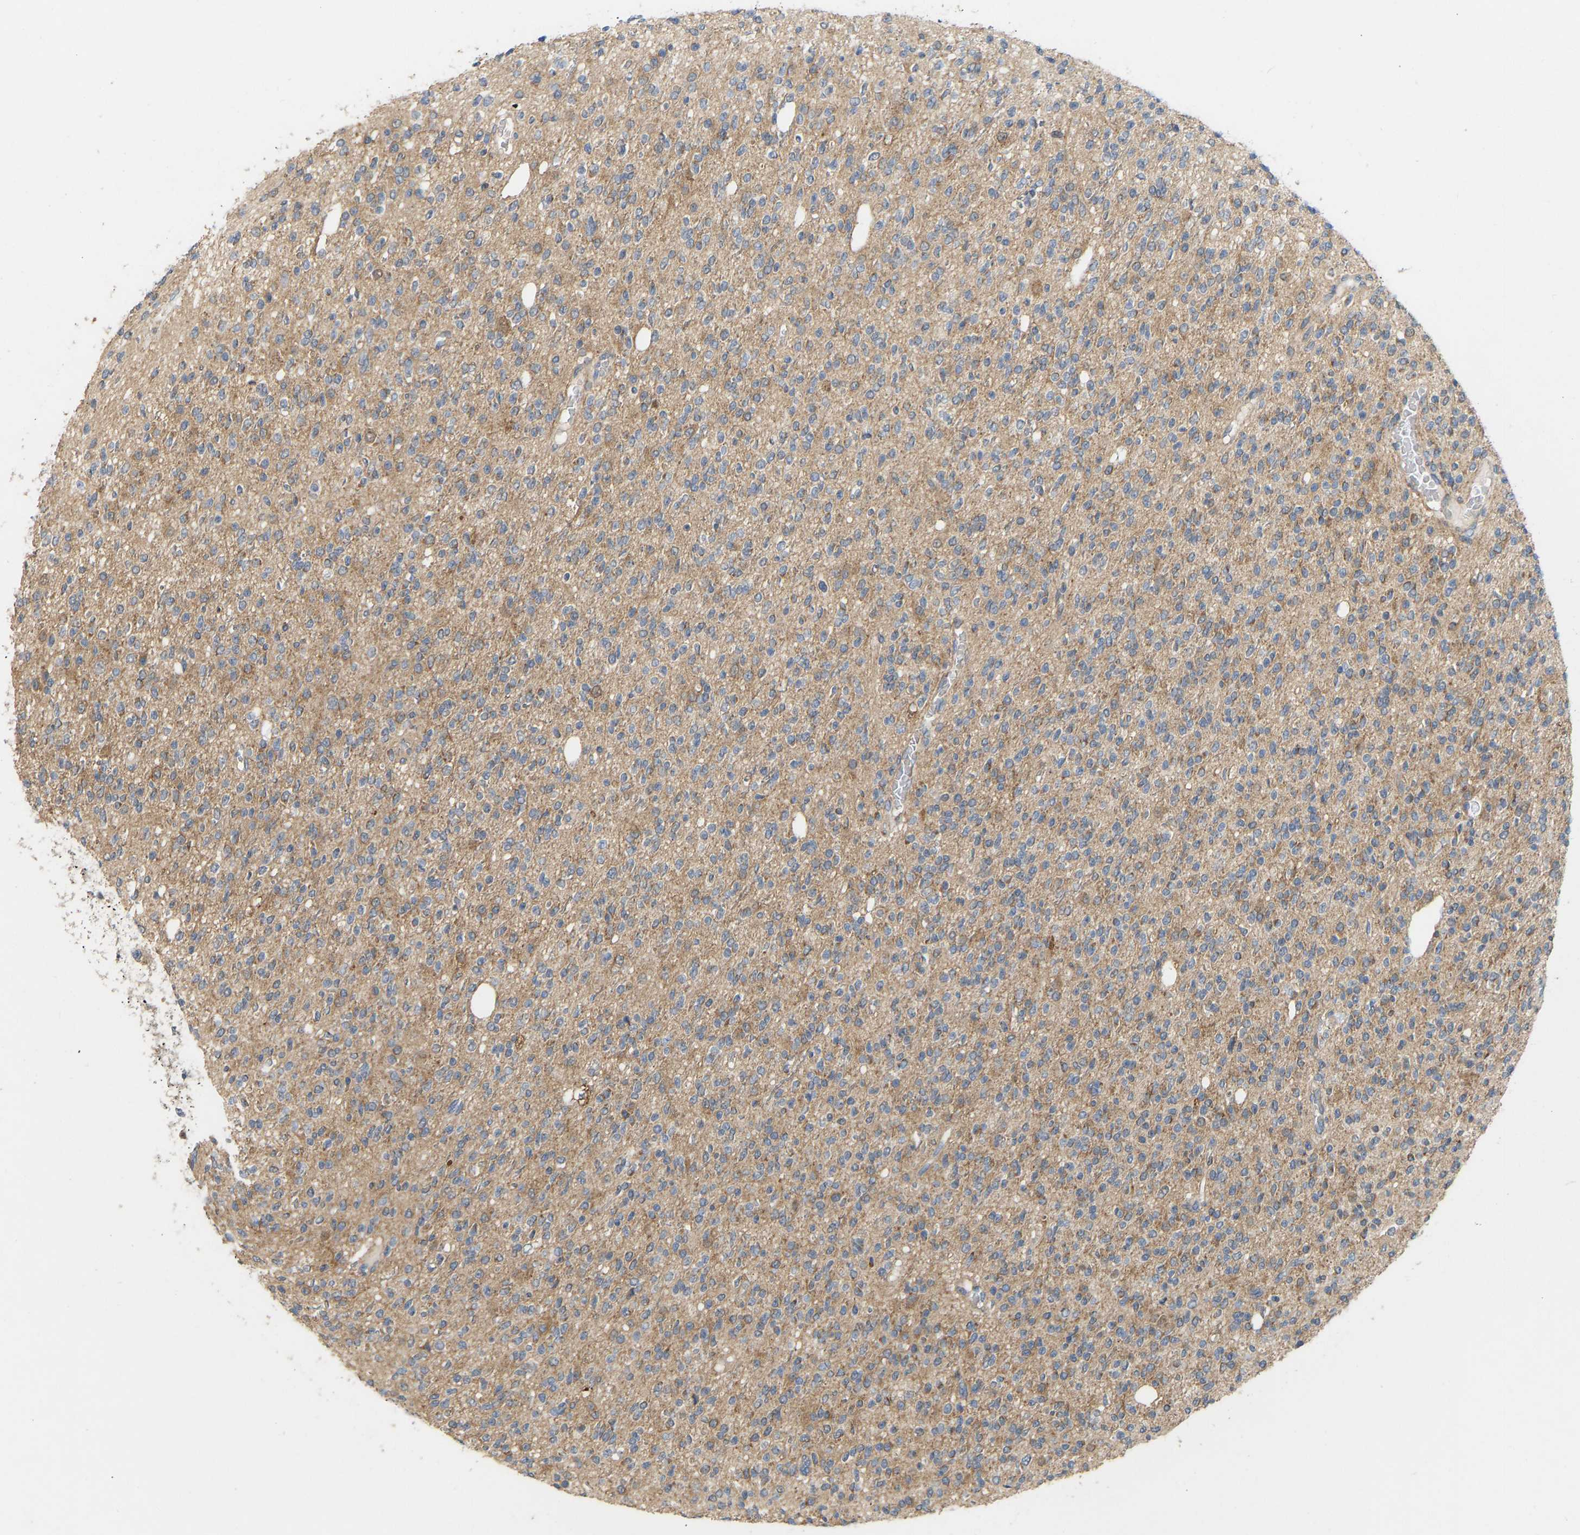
{"staining": {"intensity": "moderate", "quantity": "<25%", "location": "cytoplasmic/membranous"}, "tissue": "glioma", "cell_type": "Tumor cells", "image_type": "cancer", "snomed": [{"axis": "morphology", "description": "Glioma, malignant, High grade"}, {"axis": "topography", "description": "Brain"}], "caption": "About <25% of tumor cells in human glioma show moderate cytoplasmic/membranous protein staining as visualized by brown immunohistochemical staining.", "gene": "HACD2", "patient": {"sex": "male", "age": 34}}